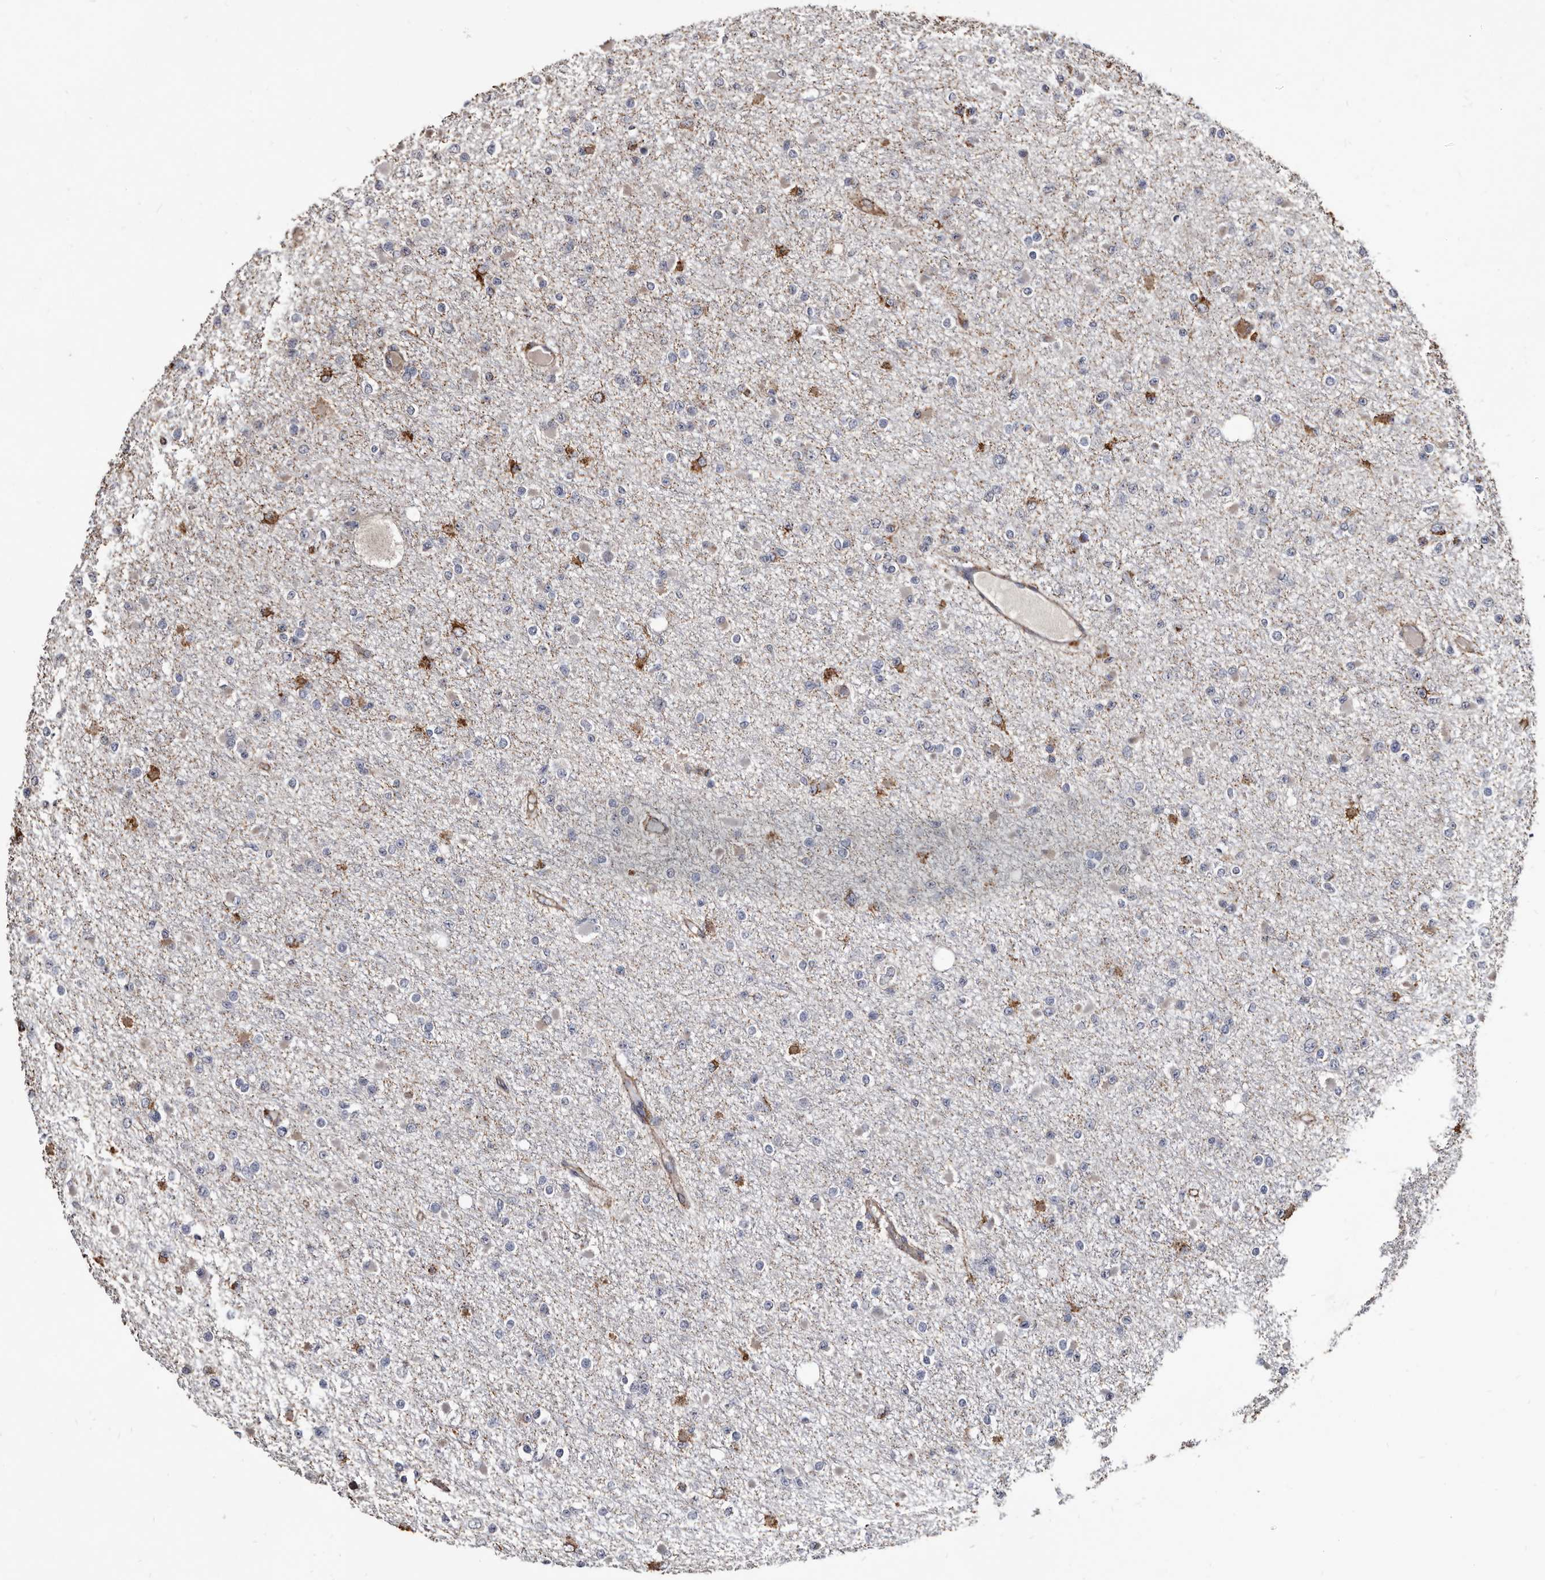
{"staining": {"intensity": "moderate", "quantity": "<25%", "location": "cytoplasmic/membranous"}, "tissue": "glioma", "cell_type": "Tumor cells", "image_type": "cancer", "snomed": [{"axis": "morphology", "description": "Glioma, malignant, Low grade"}, {"axis": "topography", "description": "Brain"}], "caption": "Immunohistochemical staining of glioma demonstrates low levels of moderate cytoplasmic/membranous positivity in about <25% of tumor cells. (Stains: DAB in brown, nuclei in blue, Microscopy: brightfield microscopy at high magnification).", "gene": "CTSA", "patient": {"sex": "female", "age": 22}}